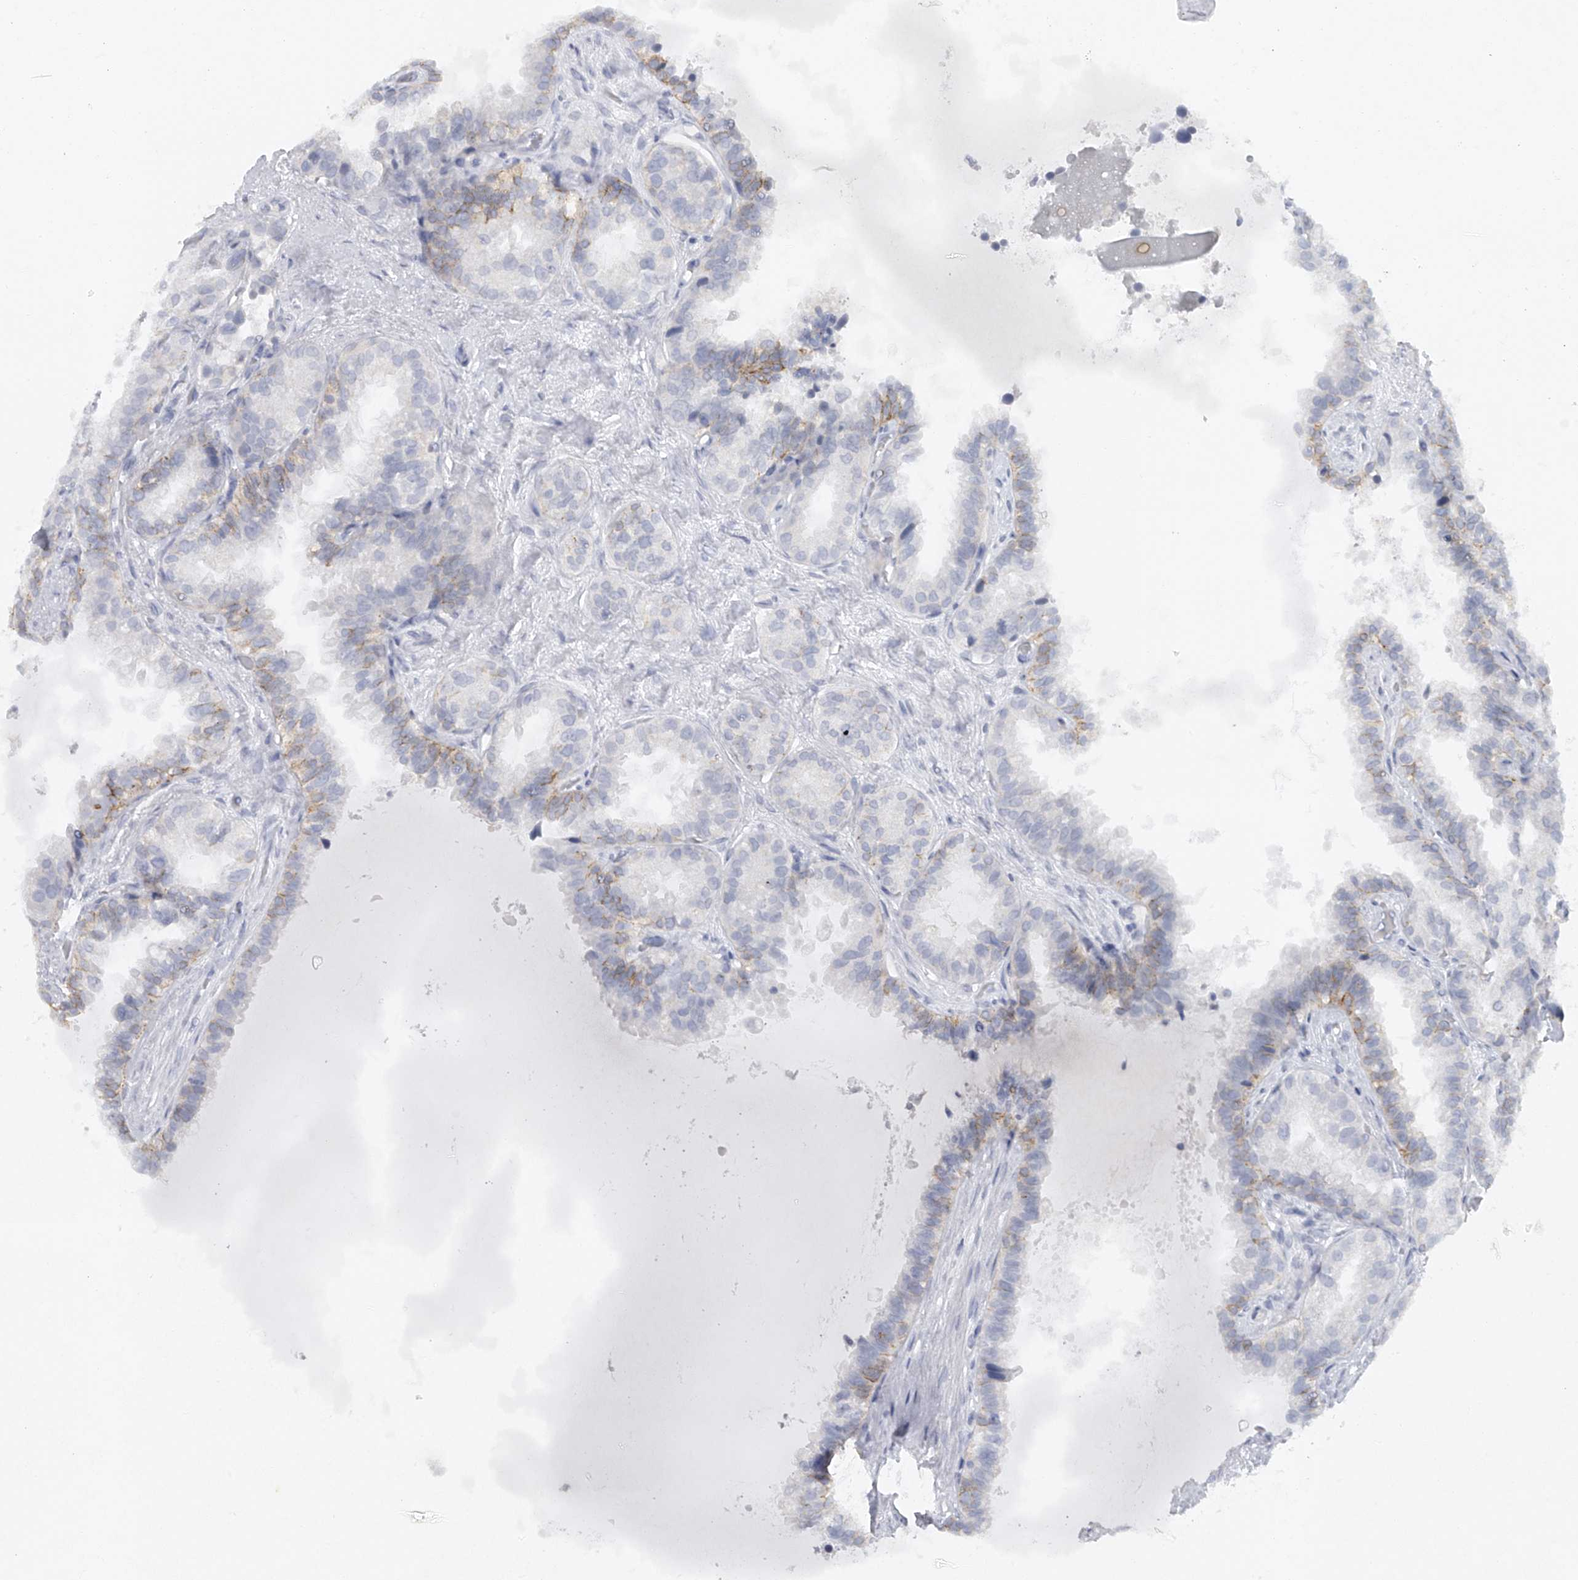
{"staining": {"intensity": "moderate", "quantity": "<25%", "location": "cytoplasmic/membranous"}, "tissue": "seminal vesicle", "cell_type": "Glandular cells", "image_type": "normal", "snomed": [{"axis": "morphology", "description": "Normal tissue, NOS"}, {"axis": "topography", "description": "Seminal veicle"}], "caption": "Immunohistochemical staining of benign human seminal vesicle reveals low levels of moderate cytoplasmic/membranous expression in approximately <25% of glandular cells.", "gene": "FAT2", "patient": {"sex": "male", "age": 80}}